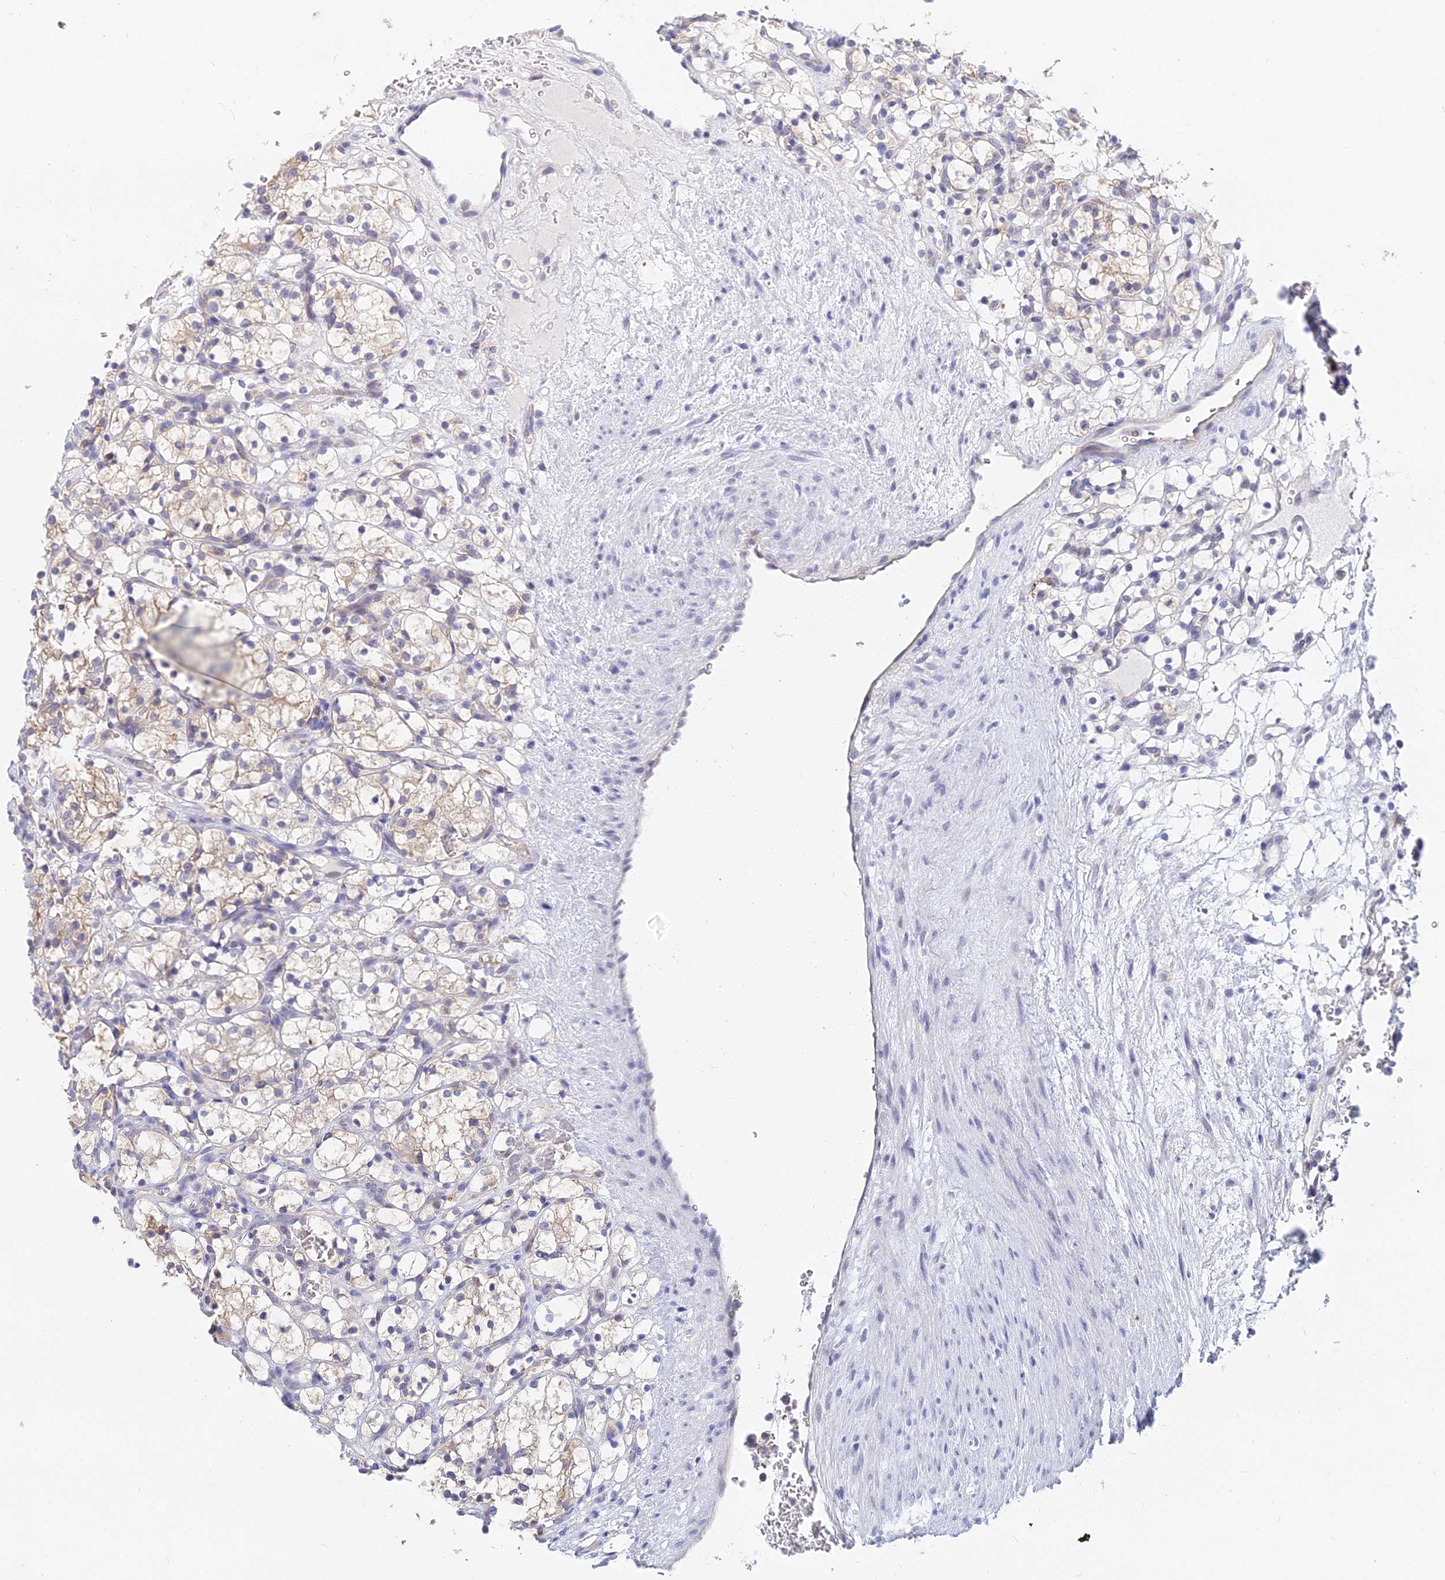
{"staining": {"intensity": "weak", "quantity": "<25%", "location": "cytoplasmic/membranous"}, "tissue": "renal cancer", "cell_type": "Tumor cells", "image_type": "cancer", "snomed": [{"axis": "morphology", "description": "Adenocarcinoma, NOS"}, {"axis": "topography", "description": "Kidney"}], "caption": "An image of renal cancer (adenocarcinoma) stained for a protein shows no brown staining in tumor cells.", "gene": "B3GALT4", "patient": {"sex": "female", "age": 69}}